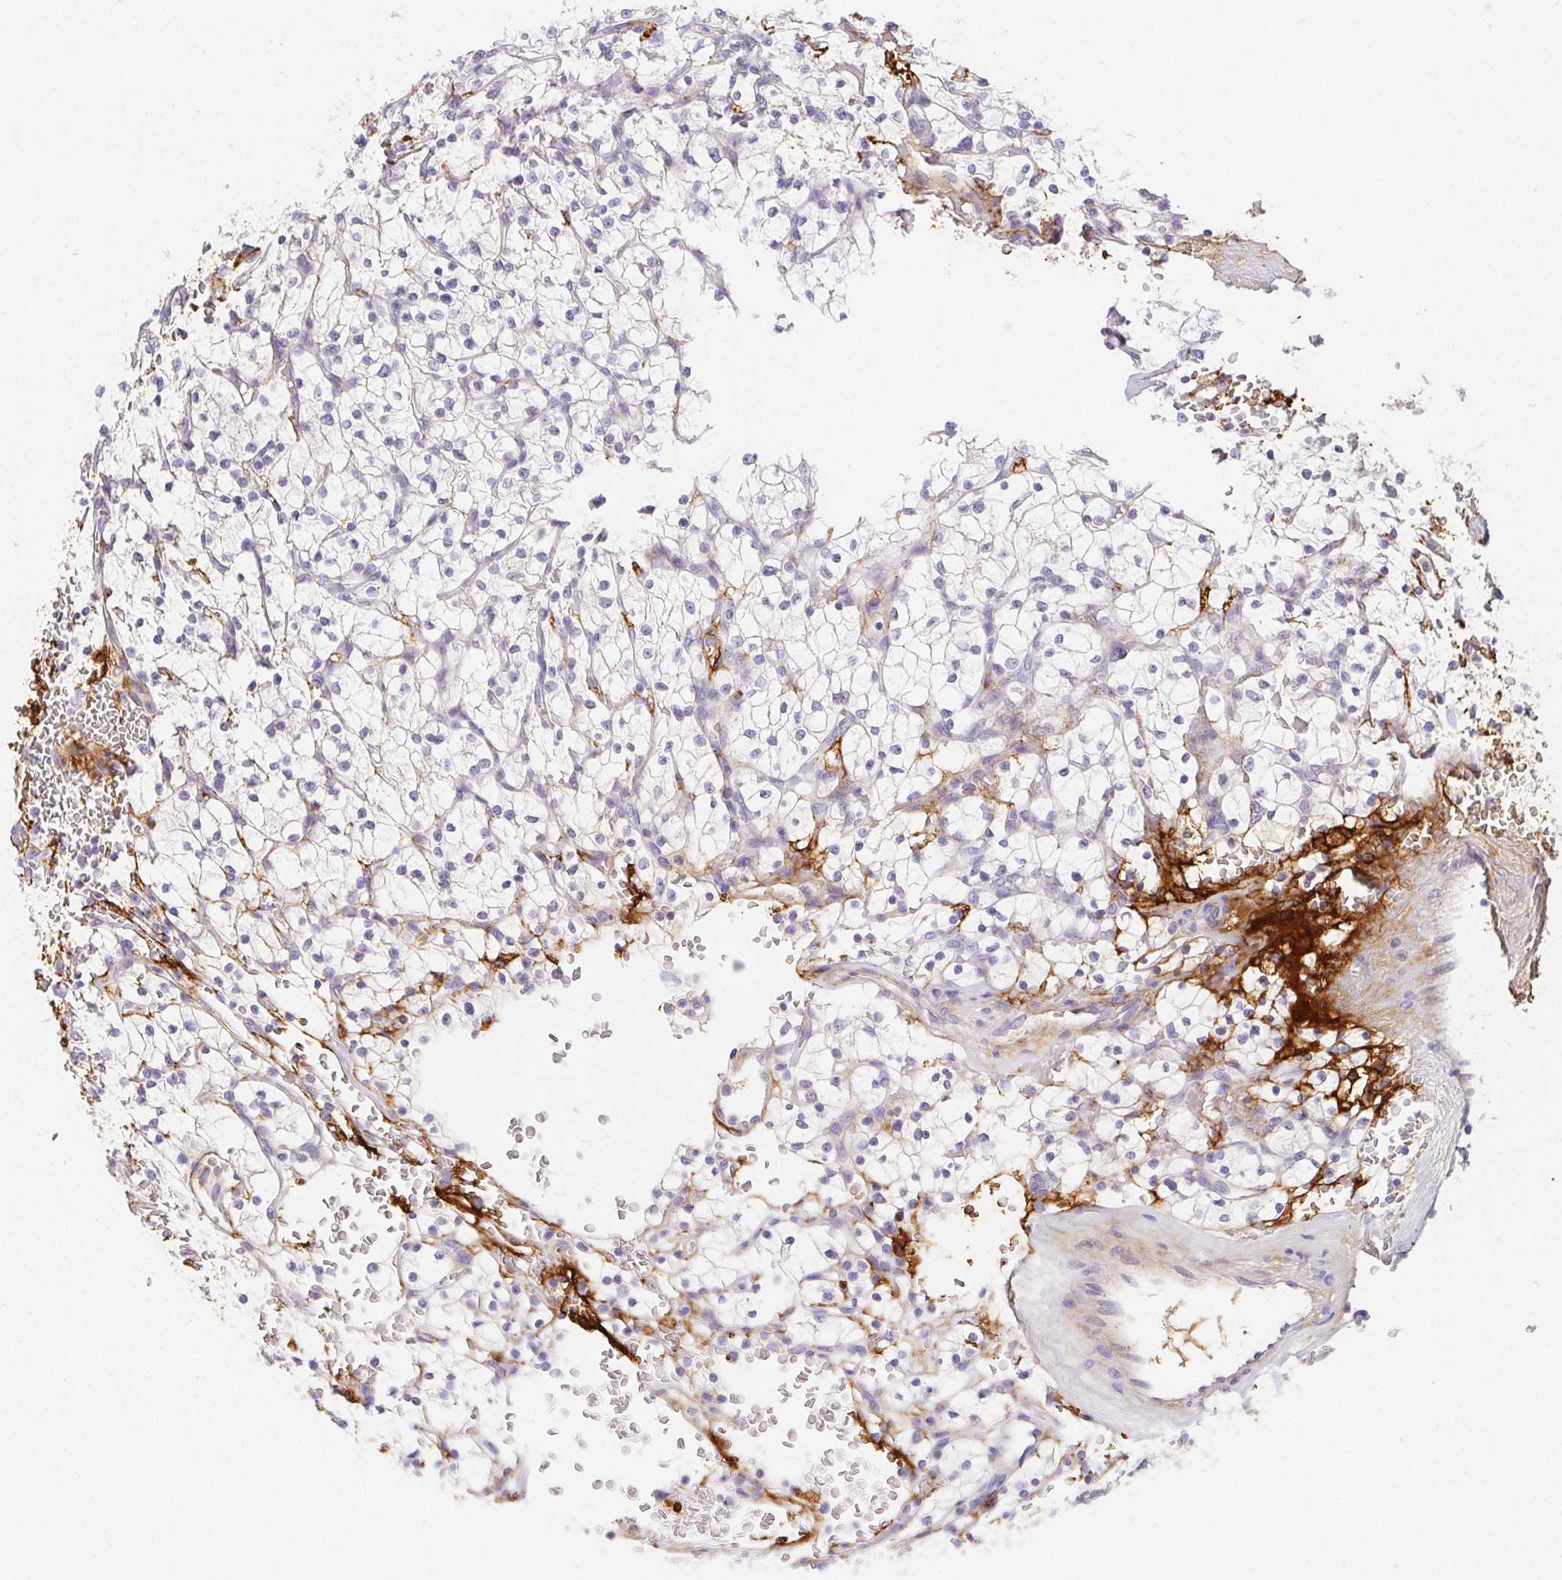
{"staining": {"intensity": "negative", "quantity": "none", "location": "none"}, "tissue": "renal cancer", "cell_type": "Tumor cells", "image_type": "cancer", "snomed": [{"axis": "morphology", "description": "Adenocarcinoma, NOS"}, {"axis": "topography", "description": "Kidney"}], "caption": "Protein analysis of adenocarcinoma (renal) shows no significant positivity in tumor cells.", "gene": "ITIH2", "patient": {"sex": "female", "age": 64}}